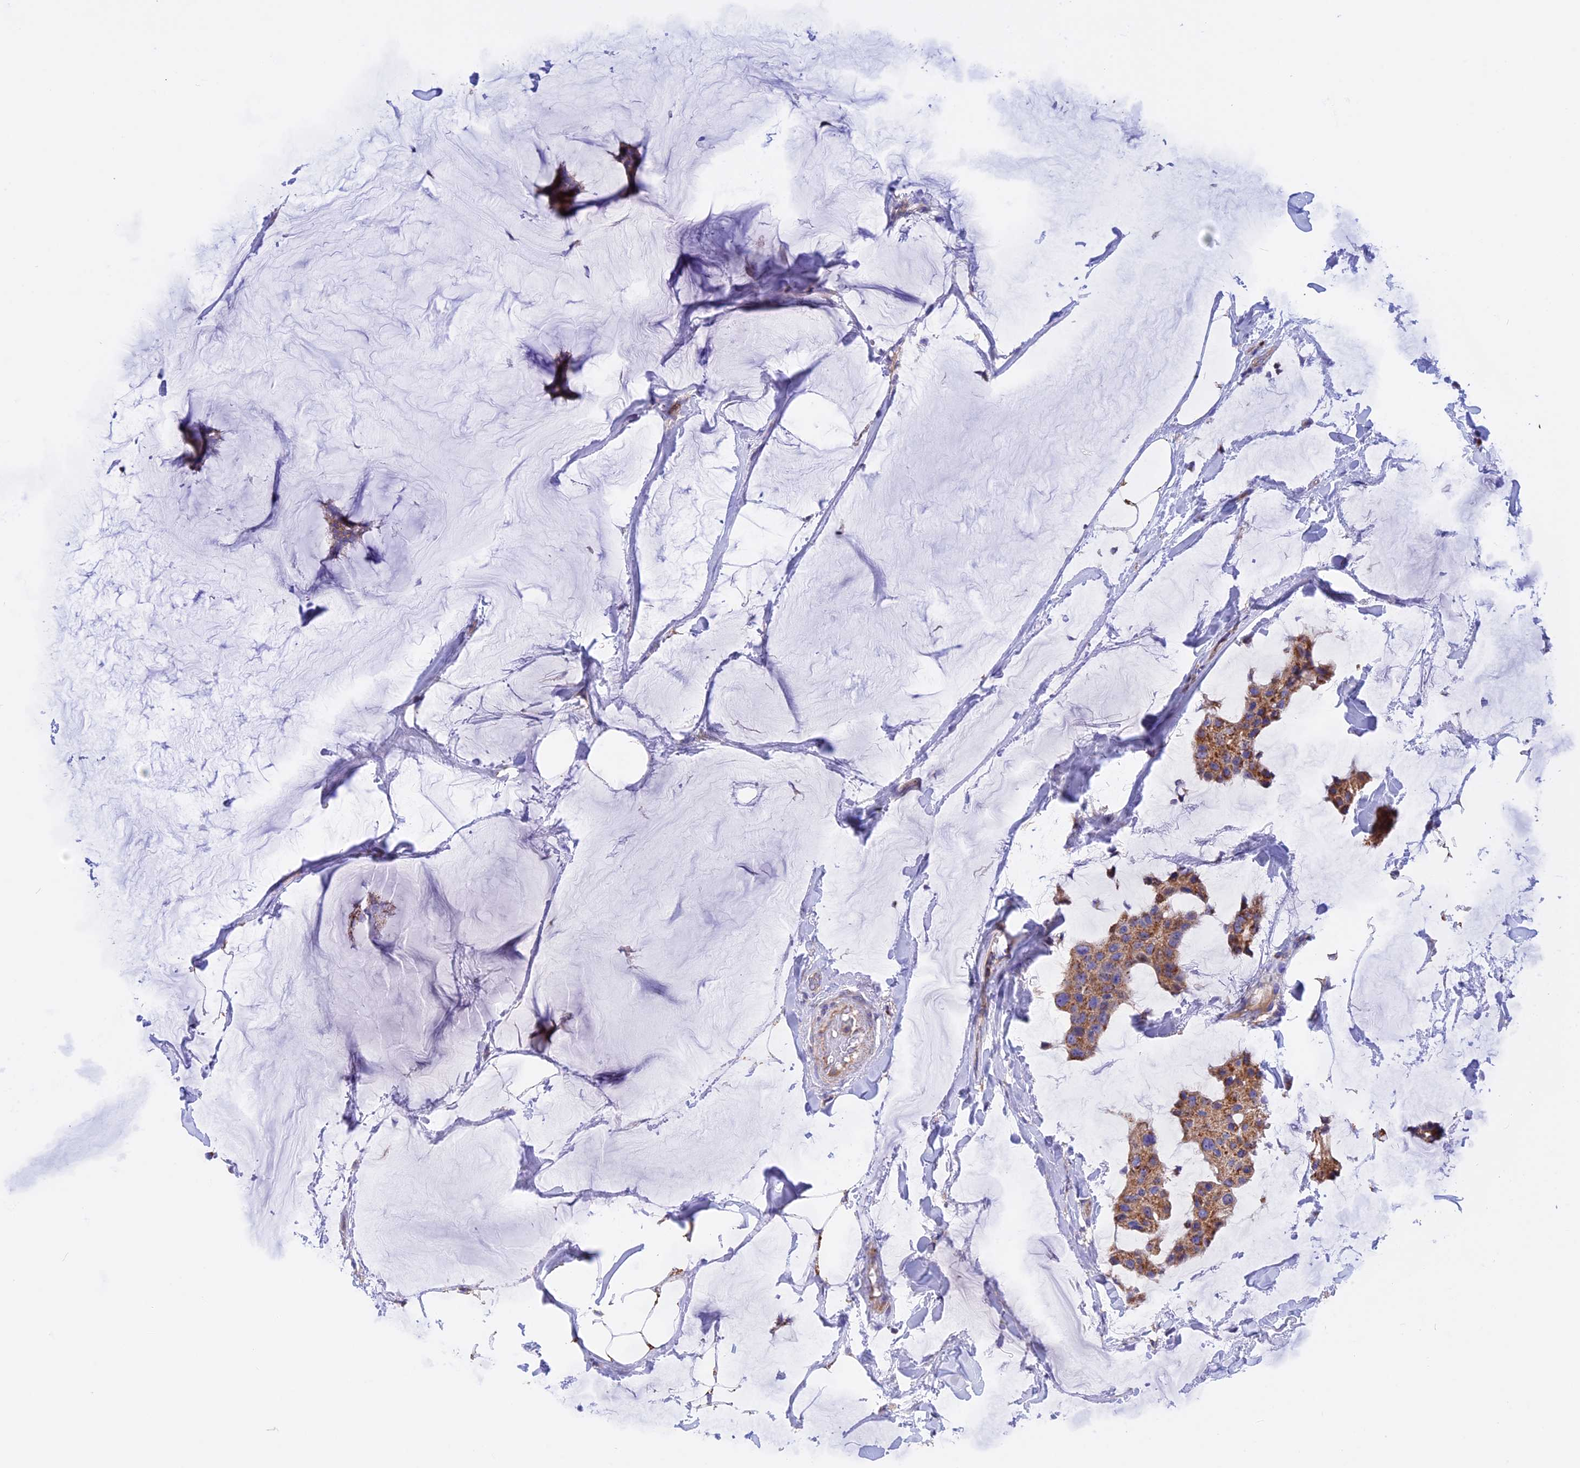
{"staining": {"intensity": "moderate", "quantity": ">75%", "location": "cytoplasmic/membranous"}, "tissue": "breast cancer", "cell_type": "Tumor cells", "image_type": "cancer", "snomed": [{"axis": "morphology", "description": "Duct carcinoma"}, {"axis": "topography", "description": "Breast"}], "caption": "Protein staining of infiltrating ductal carcinoma (breast) tissue reveals moderate cytoplasmic/membranous staining in about >75% of tumor cells.", "gene": "GCDH", "patient": {"sex": "female", "age": 93}}